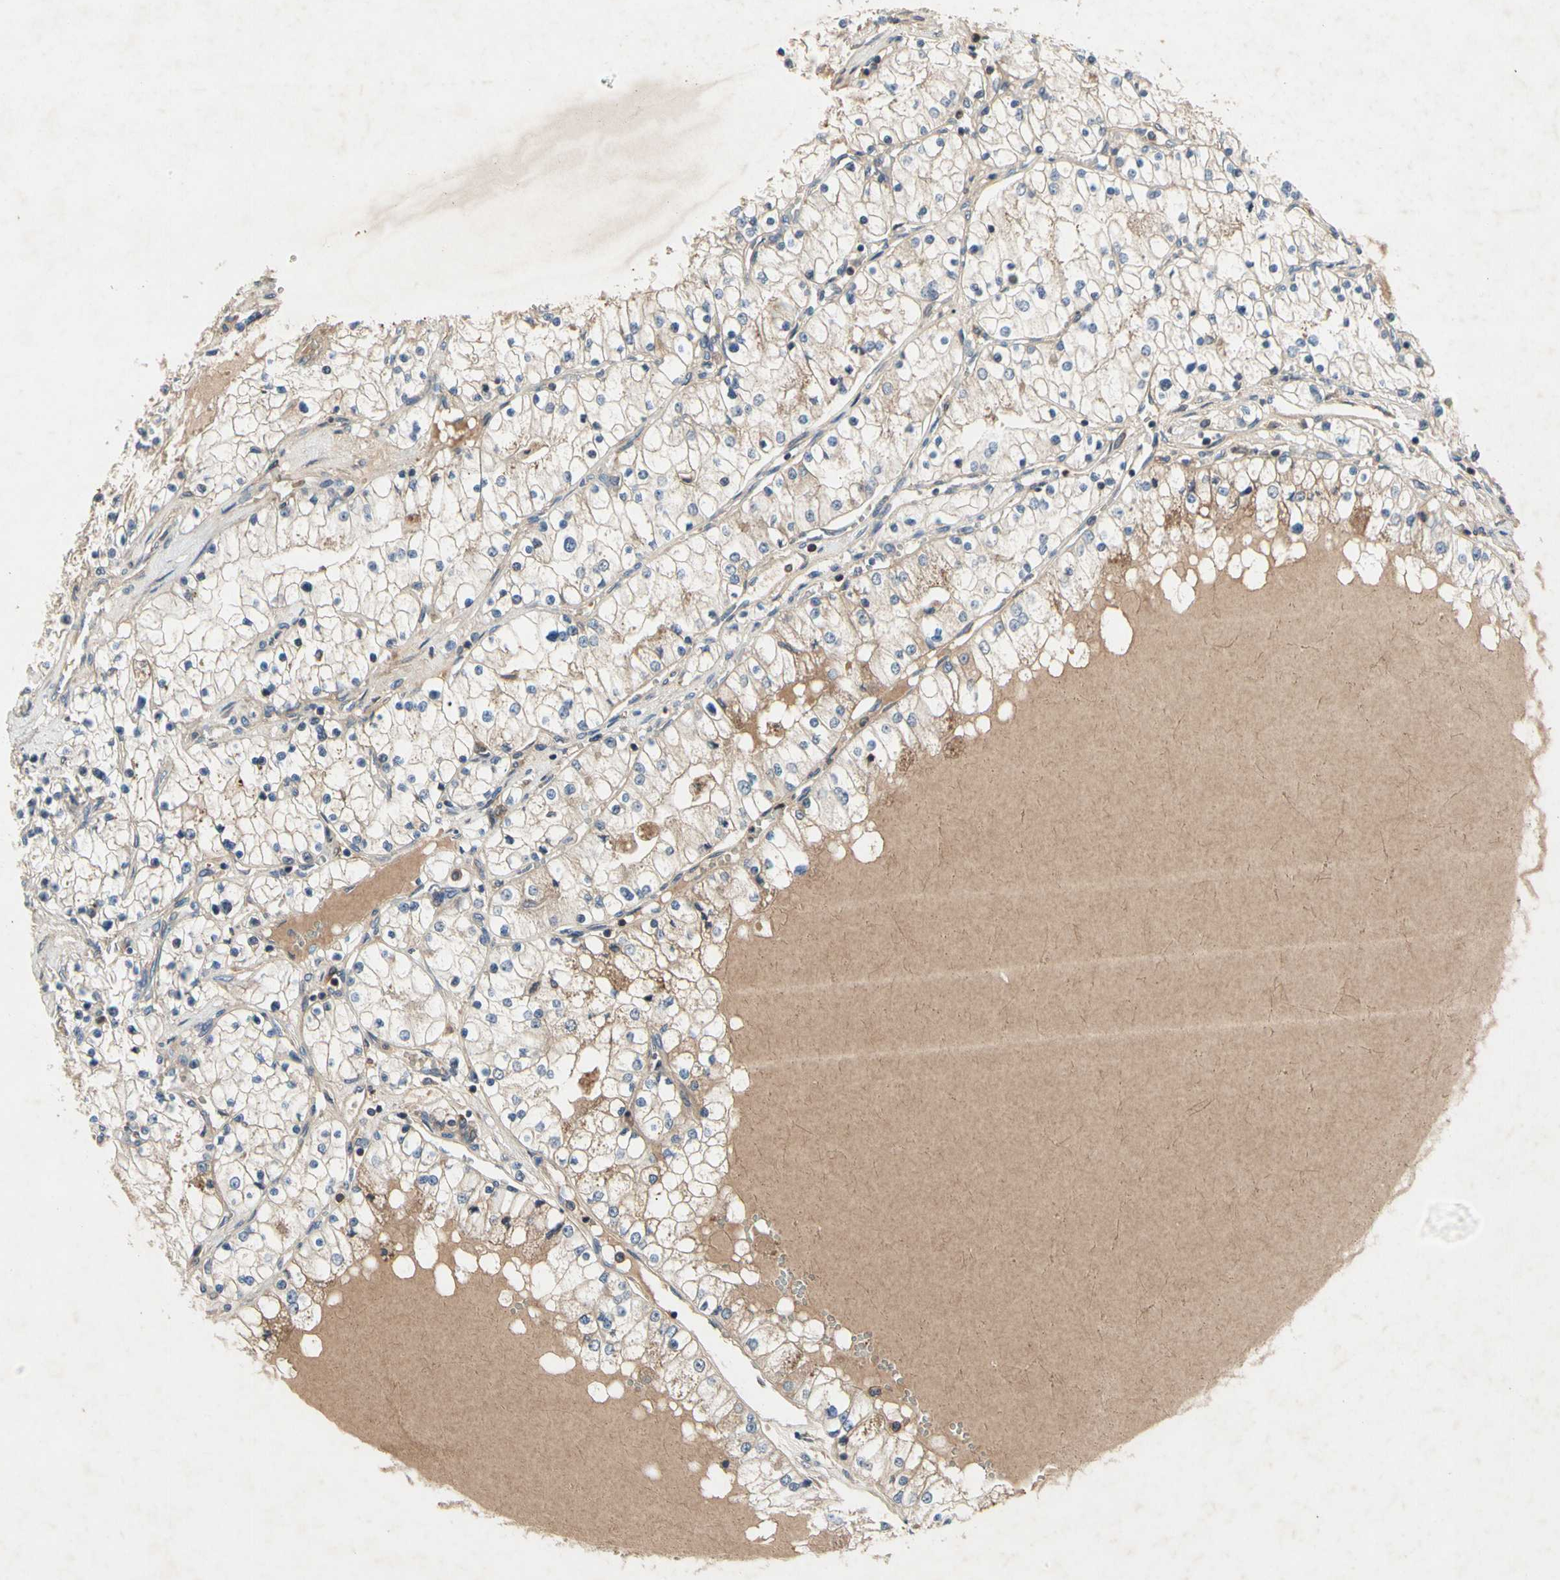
{"staining": {"intensity": "weak", "quantity": "<25%", "location": "cytoplasmic/membranous"}, "tissue": "renal cancer", "cell_type": "Tumor cells", "image_type": "cancer", "snomed": [{"axis": "morphology", "description": "Adenocarcinoma, NOS"}, {"axis": "topography", "description": "Kidney"}], "caption": "Immunohistochemistry (IHC) photomicrograph of neoplastic tissue: adenocarcinoma (renal) stained with DAB (3,3'-diaminobenzidine) reveals no significant protein staining in tumor cells. (Immunohistochemistry, brightfield microscopy, high magnification).", "gene": "CRTAC1", "patient": {"sex": "male", "age": 68}}